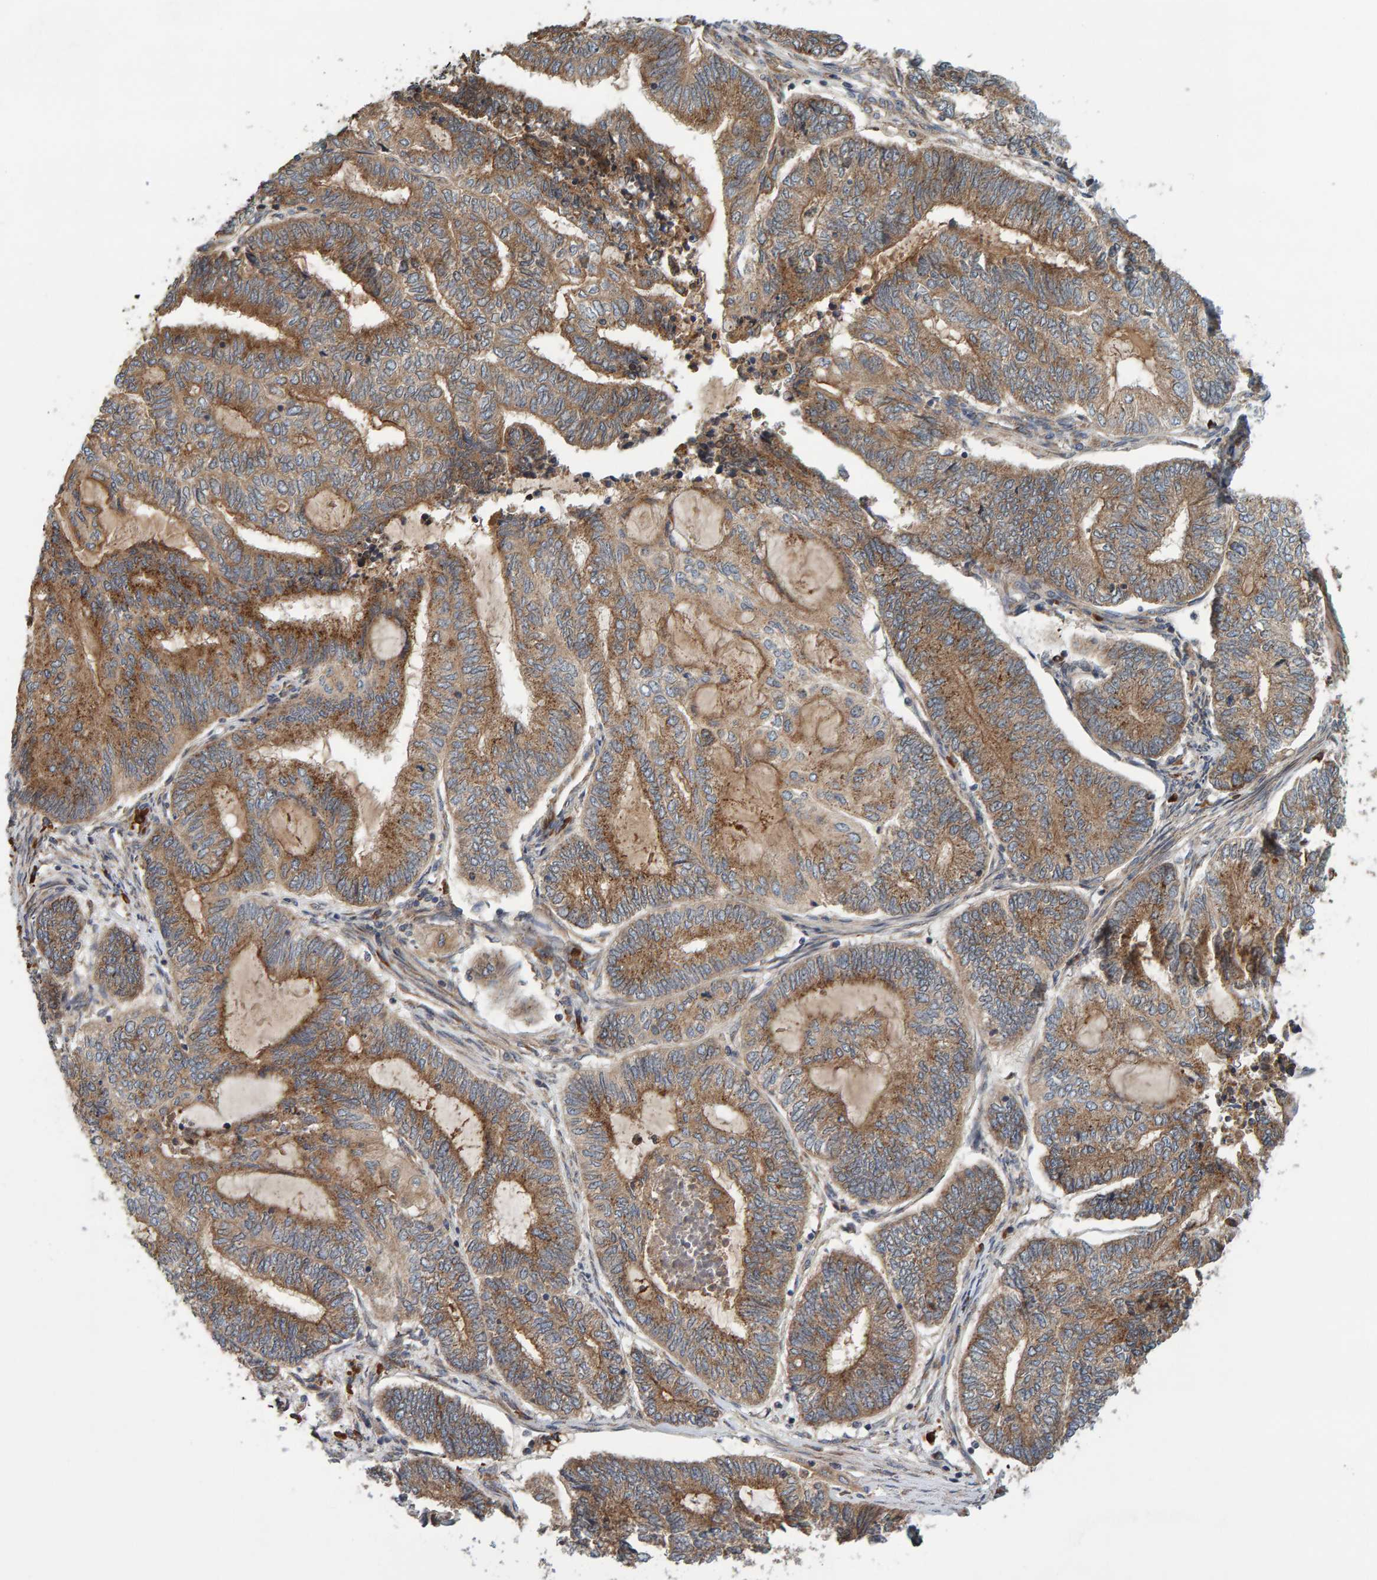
{"staining": {"intensity": "moderate", "quantity": ">75%", "location": "cytoplasmic/membranous"}, "tissue": "endometrial cancer", "cell_type": "Tumor cells", "image_type": "cancer", "snomed": [{"axis": "morphology", "description": "Adenocarcinoma, NOS"}, {"axis": "topography", "description": "Uterus"}, {"axis": "topography", "description": "Endometrium"}], "caption": "Brown immunohistochemical staining in human endometrial cancer (adenocarcinoma) shows moderate cytoplasmic/membranous expression in about >75% of tumor cells.", "gene": "BAIAP2", "patient": {"sex": "female", "age": 70}}